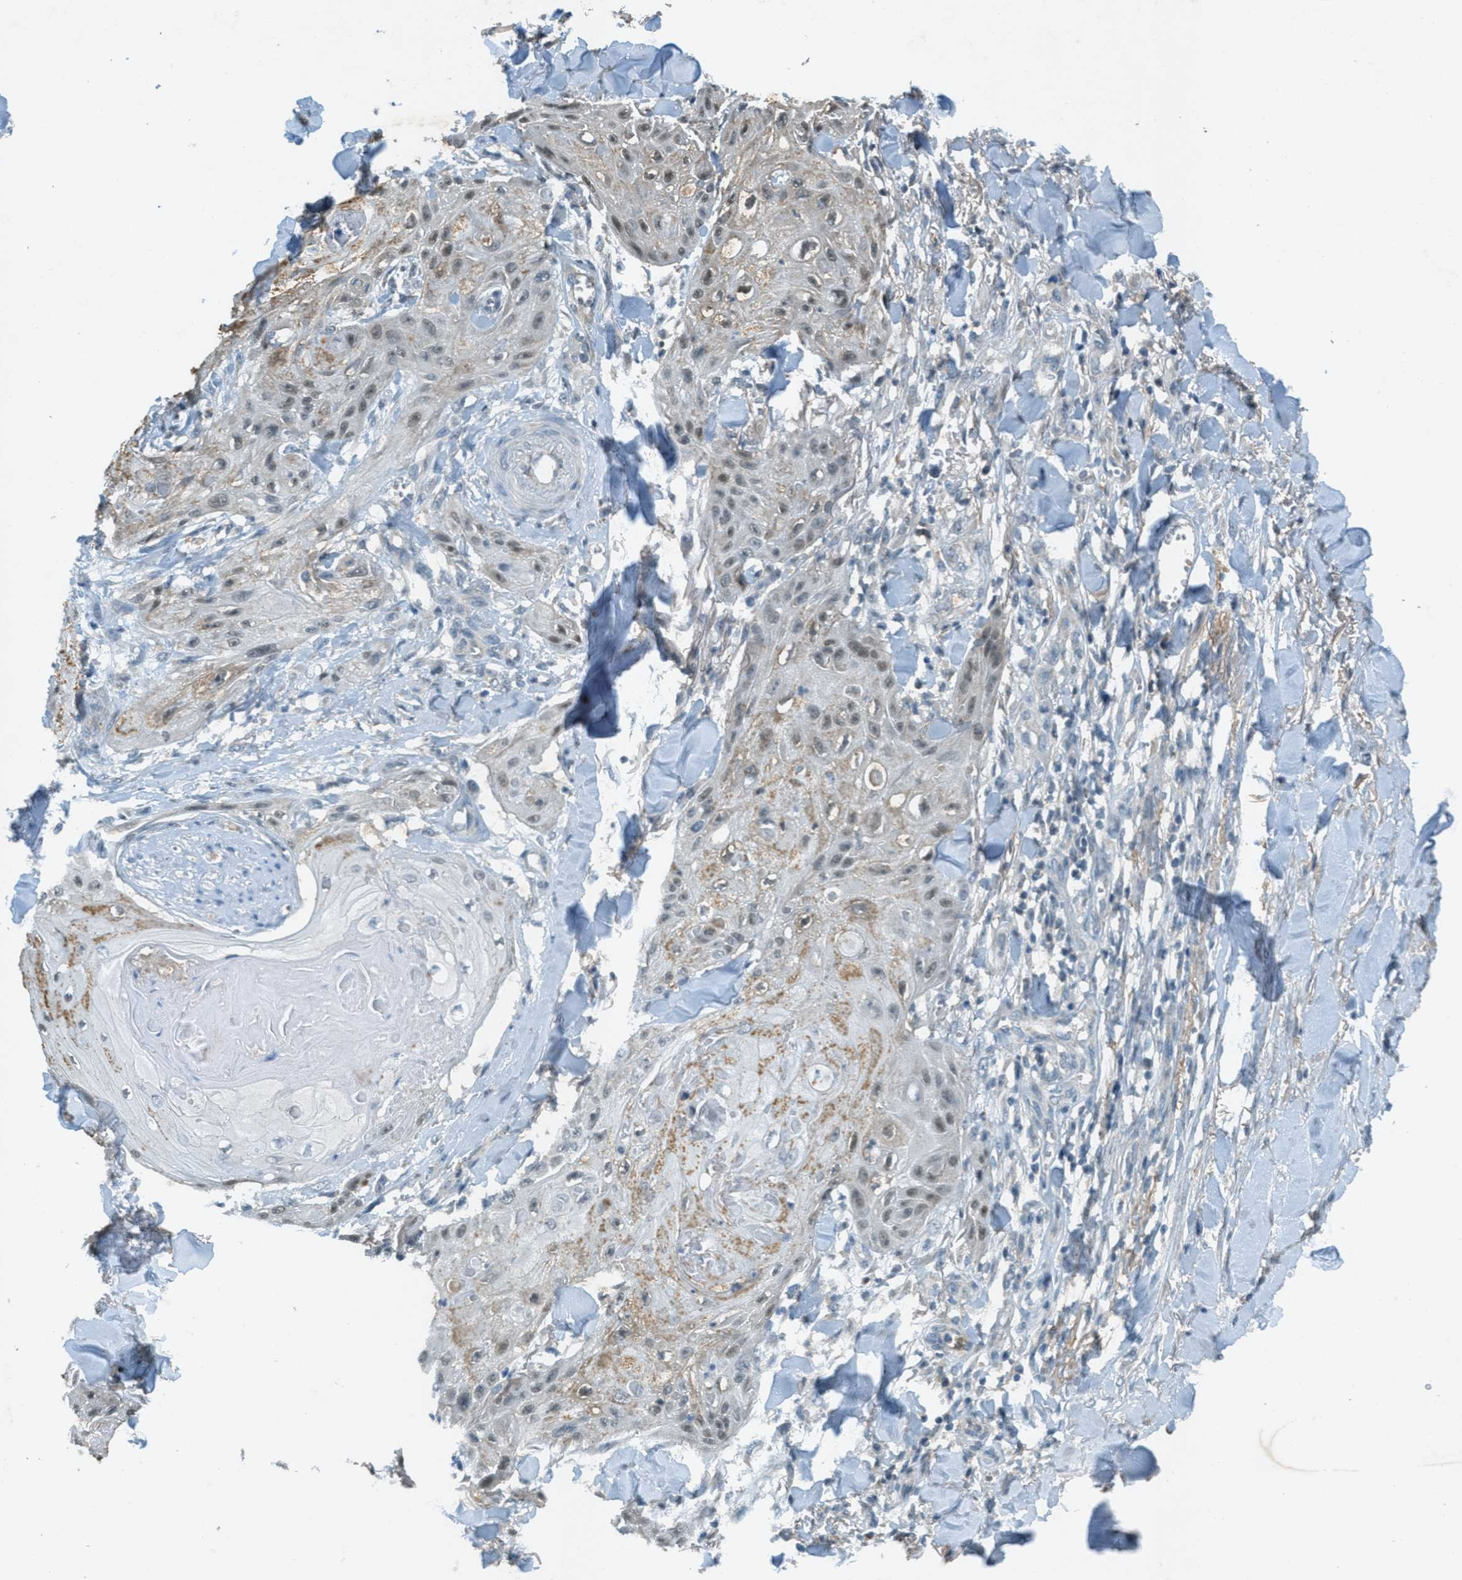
{"staining": {"intensity": "weak", "quantity": "<25%", "location": "nuclear"}, "tissue": "skin cancer", "cell_type": "Tumor cells", "image_type": "cancer", "snomed": [{"axis": "morphology", "description": "Squamous cell carcinoma, NOS"}, {"axis": "topography", "description": "Skin"}], "caption": "The micrograph reveals no staining of tumor cells in skin cancer. Nuclei are stained in blue.", "gene": "TCF20", "patient": {"sex": "male", "age": 74}}